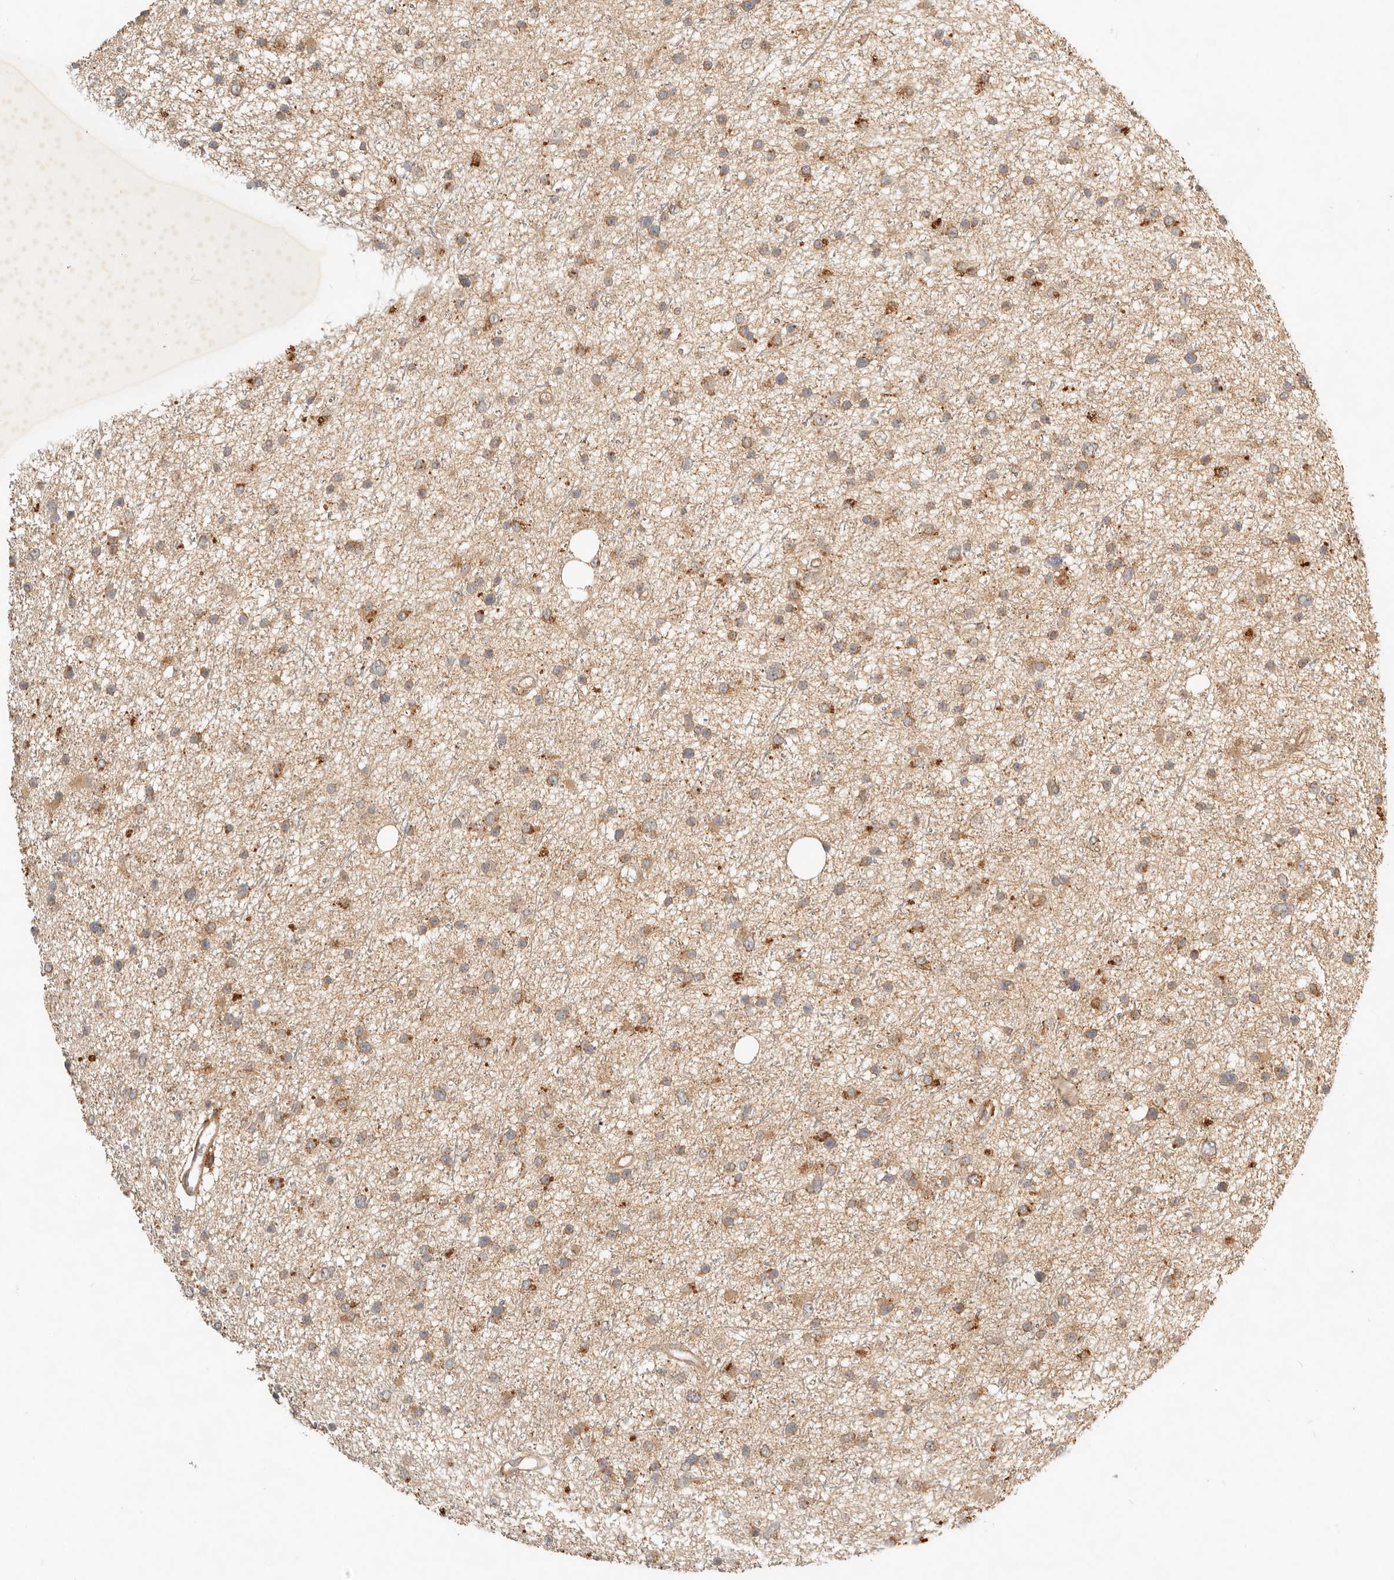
{"staining": {"intensity": "moderate", "quantity": ">75%", "location": "cytoplasmic/membranous"}, "tissue": "glioma", "cell_type": "Tumor cells", "image_type": "cancer", "snomed": [{"axis": "morphology", "description": "Glioma, malignant, Low grade"}, {"axis": "topography", "description": "Cerebral cortex"}], "caption": "Immunohistochemical staining of glioma demonstrates medium levels of moderate cytoplasmic/membranous protein expression in about >75% of tumor cells. (brown staining indicates protein expression, while blue staining denotes nuclei).", "gene": "CLEC4C", "patient": {"sex": "female", "age": 39}}